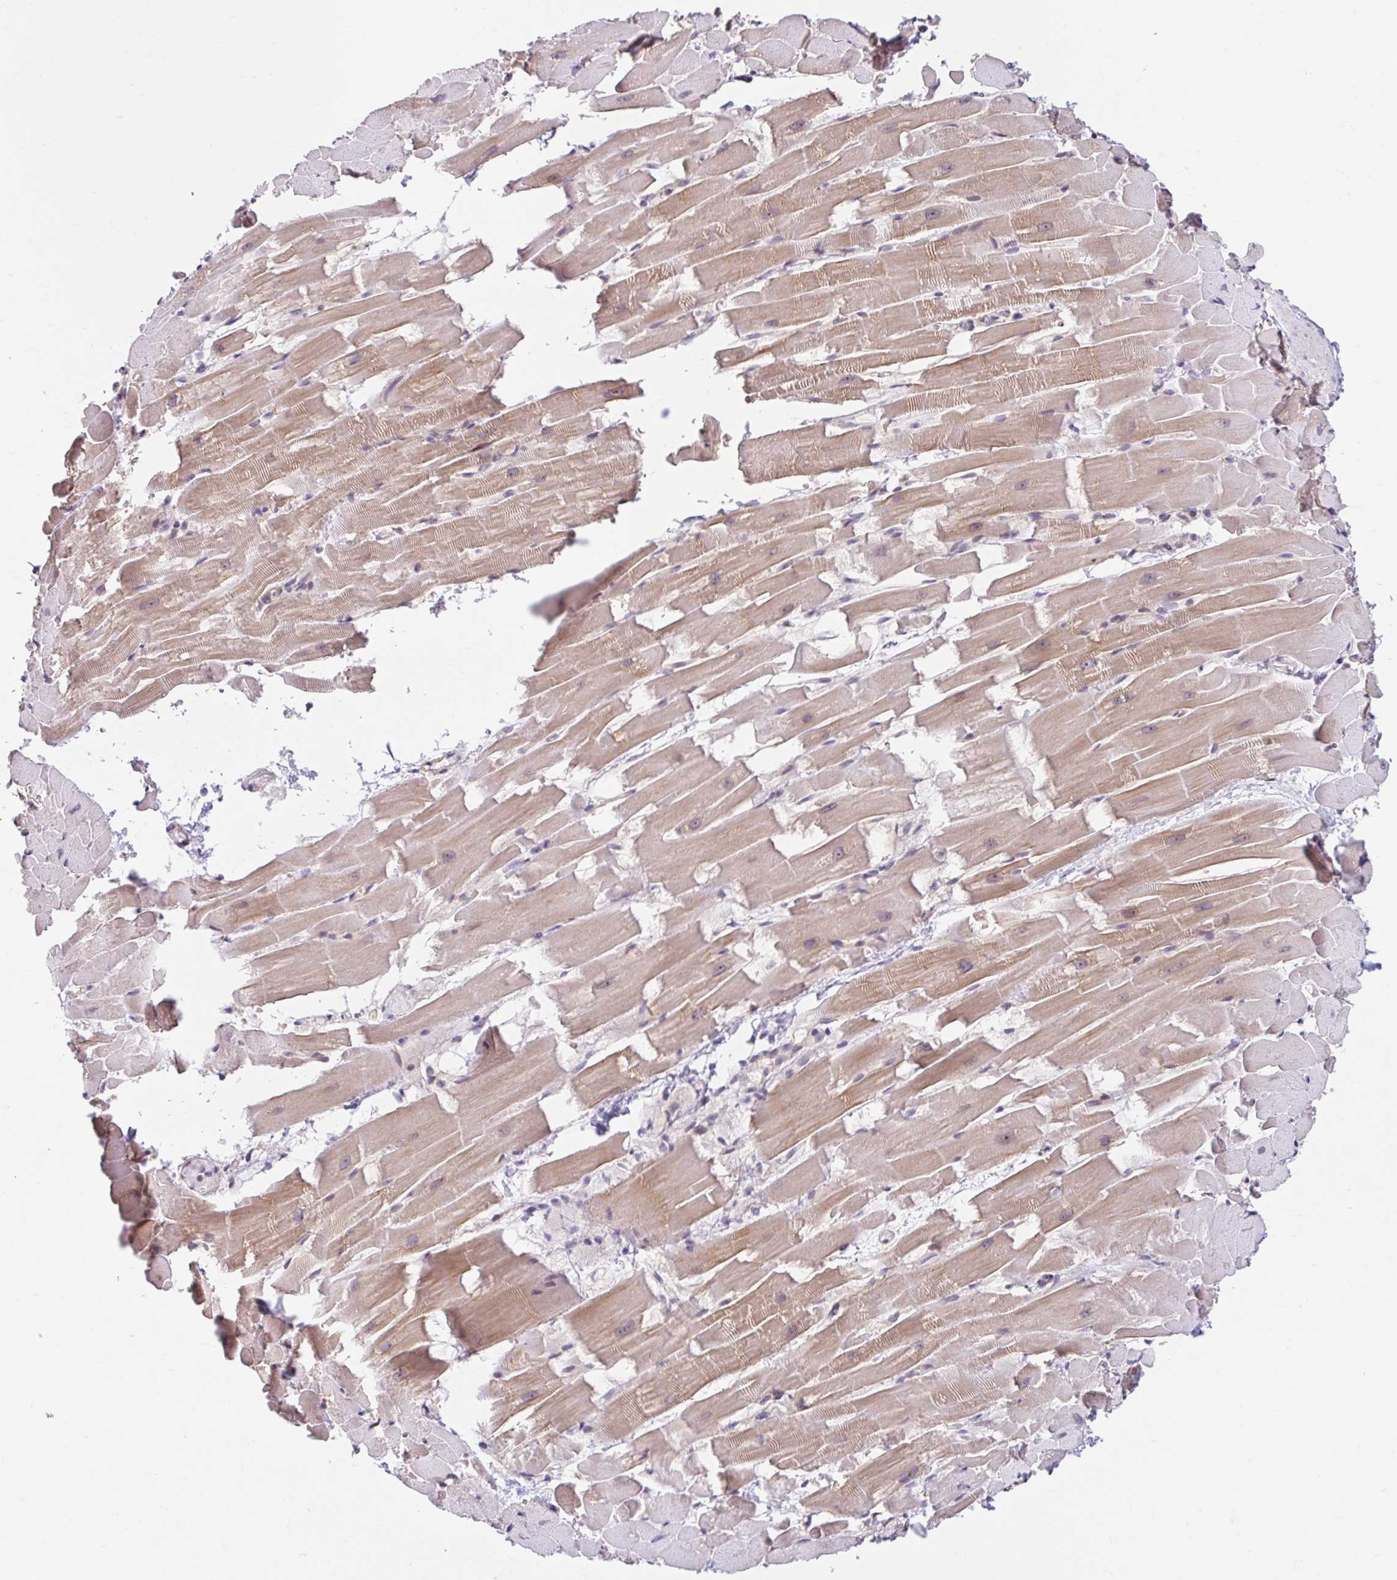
{"staining": {"intensity": "moderate", "quantity": "25%-75%", "location": "cytoplasmic/membranous"}, "tissue": "heart muscle", "cell_type": "Cardiomyocytes", "image_type": "normal", "snomed": [{"axis": "morphology", "description": "Normal tissue, NOS"}, {"axis": "topography", "description": "Heart"}], "caption": "Immunohistochemical staining of benign human heart muscle demonstrates moderate cytoplasmic/membranous protein positivity in about 25%-75% of cardiomyocytes. (DAB (3,3'-diaminobenzidine) IHC, brown staining for protein, blue staining for nuclei).", "gene": "NT5C1B", "patient": {"sex": "male", "age": 37}}